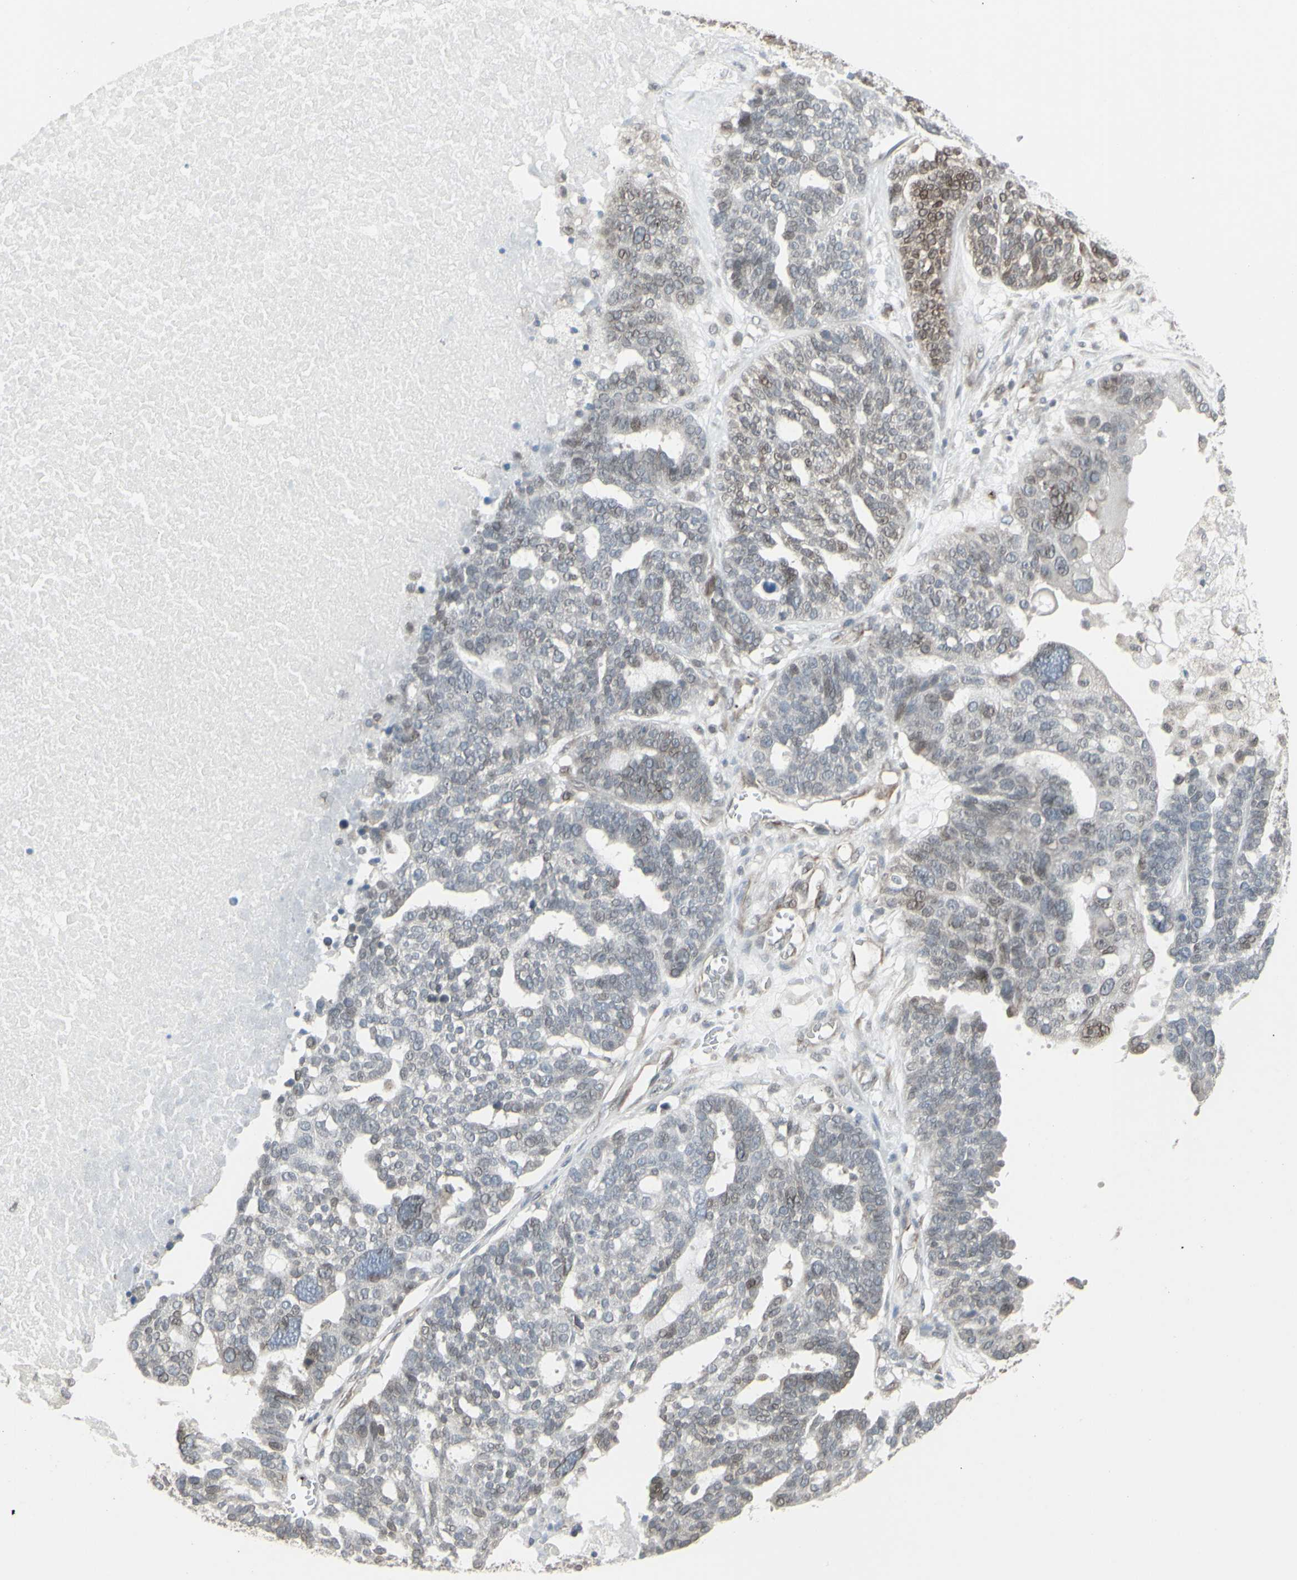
{"staining": {"intensity": "weak", "quantity": "25%-75%", "location": "cytoplasmic/membranous,nuclear"}, "tissue": "ovarian cancer", "cell_type": "Tumor cells", "image_type": "cancer", "snomed": [{"axis": "morphology", "description": "Cystadenocarcinoma, serous, NOS"}, {"axis": "topography", "description": "Ovary"}], "caption": "Immunohistochemistry (IHC) histopathology image of serous cystadenocarcinoma (ovarian) stained for a protein (brown), which displays low levels of weak cytoplasmic/membranous and nuclear positivity in about 25%-75% of tumor cells.", "gene": "DTX3L", "patient": {"sex": "female", "age": 59}}